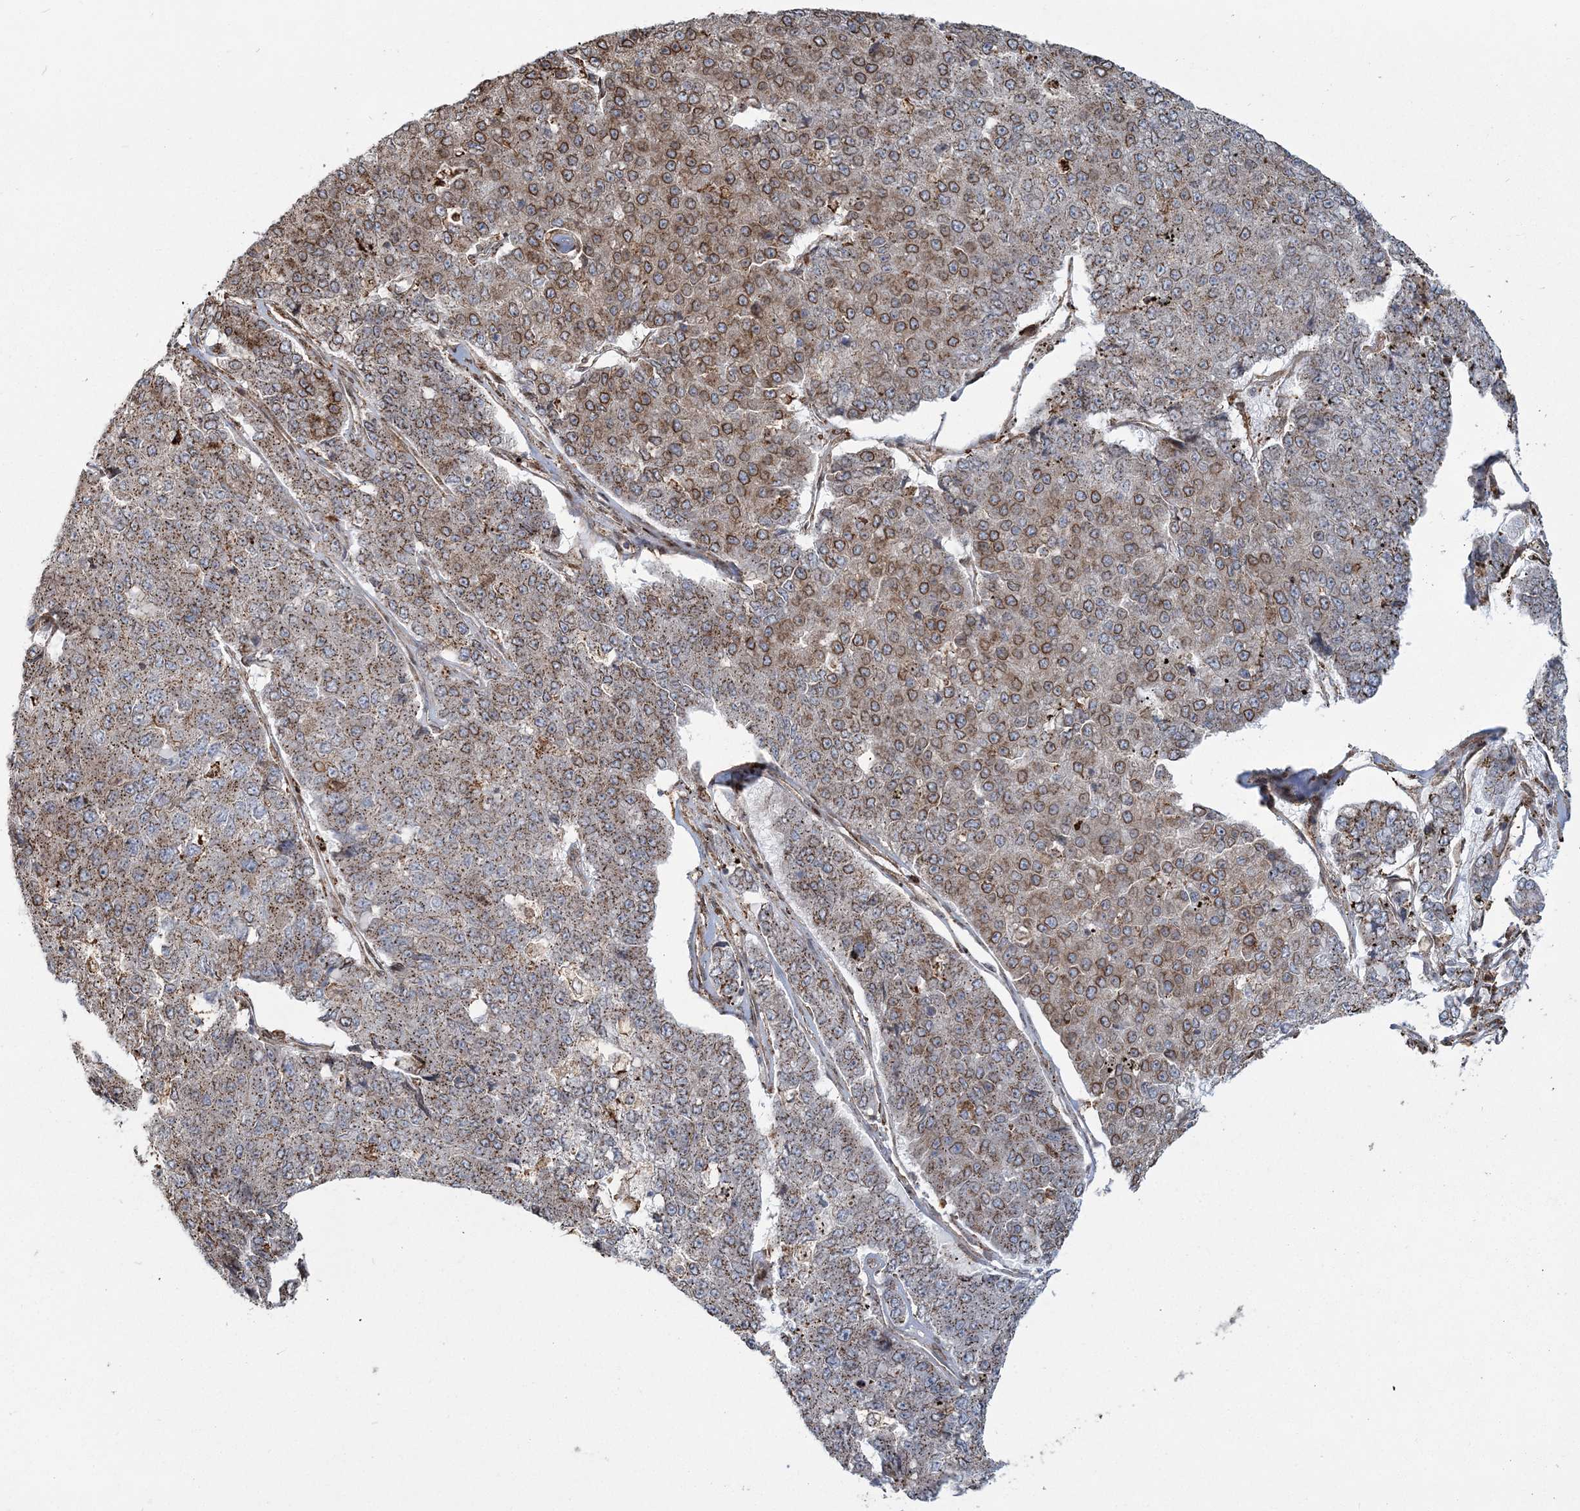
{"staining": {"intensity": "moderate", "quantity": ">75%", "location": "cytoplasmic/membranous"}, "tissue": "pancreatic cancer", "cell_type": "Tumor cells", "image_type": "cancer", "snomed": [{"axis": "morphology", "description": "Adenocarcinoma, NOS"}, {"axis": "topography", "description": "Pancreas"}], "caption": "Immunohistochemistry micrograph of pancreatic cancer stained for a protein (brown), which reveals medium levels of moderate cytoplasmic/membranous staining in about >75% of tumor cells.", "gene": "TRAF3IP2", "patient": {"sex": "male", "age": 50}}